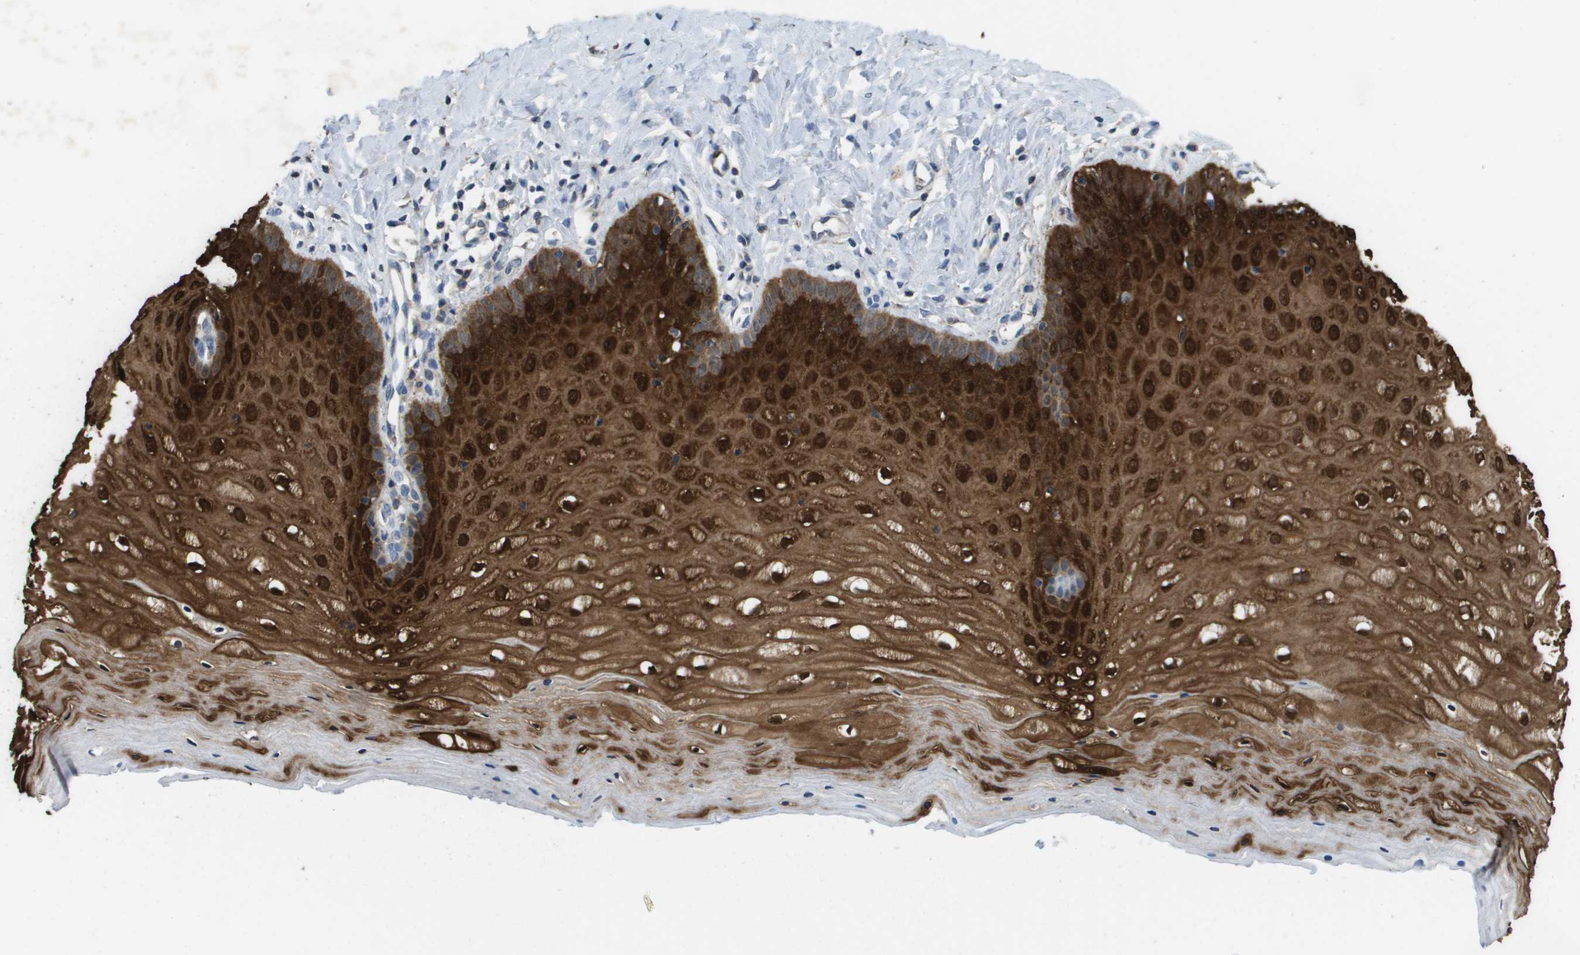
{"staining": {"intensity": "strong", "quantity": ">75%", "location": "cytoplasmic/membranous,nuclear"}, "tissue": "cervix", "cell_type": "Squamous epithelial cells", "image_type": "normal", "snomed": [{"axis": "morphology", "description": "Normal tissue, NOS"}, {"axis": "topography", "description": "Cervix"}], "caption": "The immunohistochemical stain highlights strong cytoplasmic/membranous,nuclear expression in squamous epithelial cells of unremarkable cervix.", "gene": "FABP5", "patient": {"sex": "female", "age": 55}}